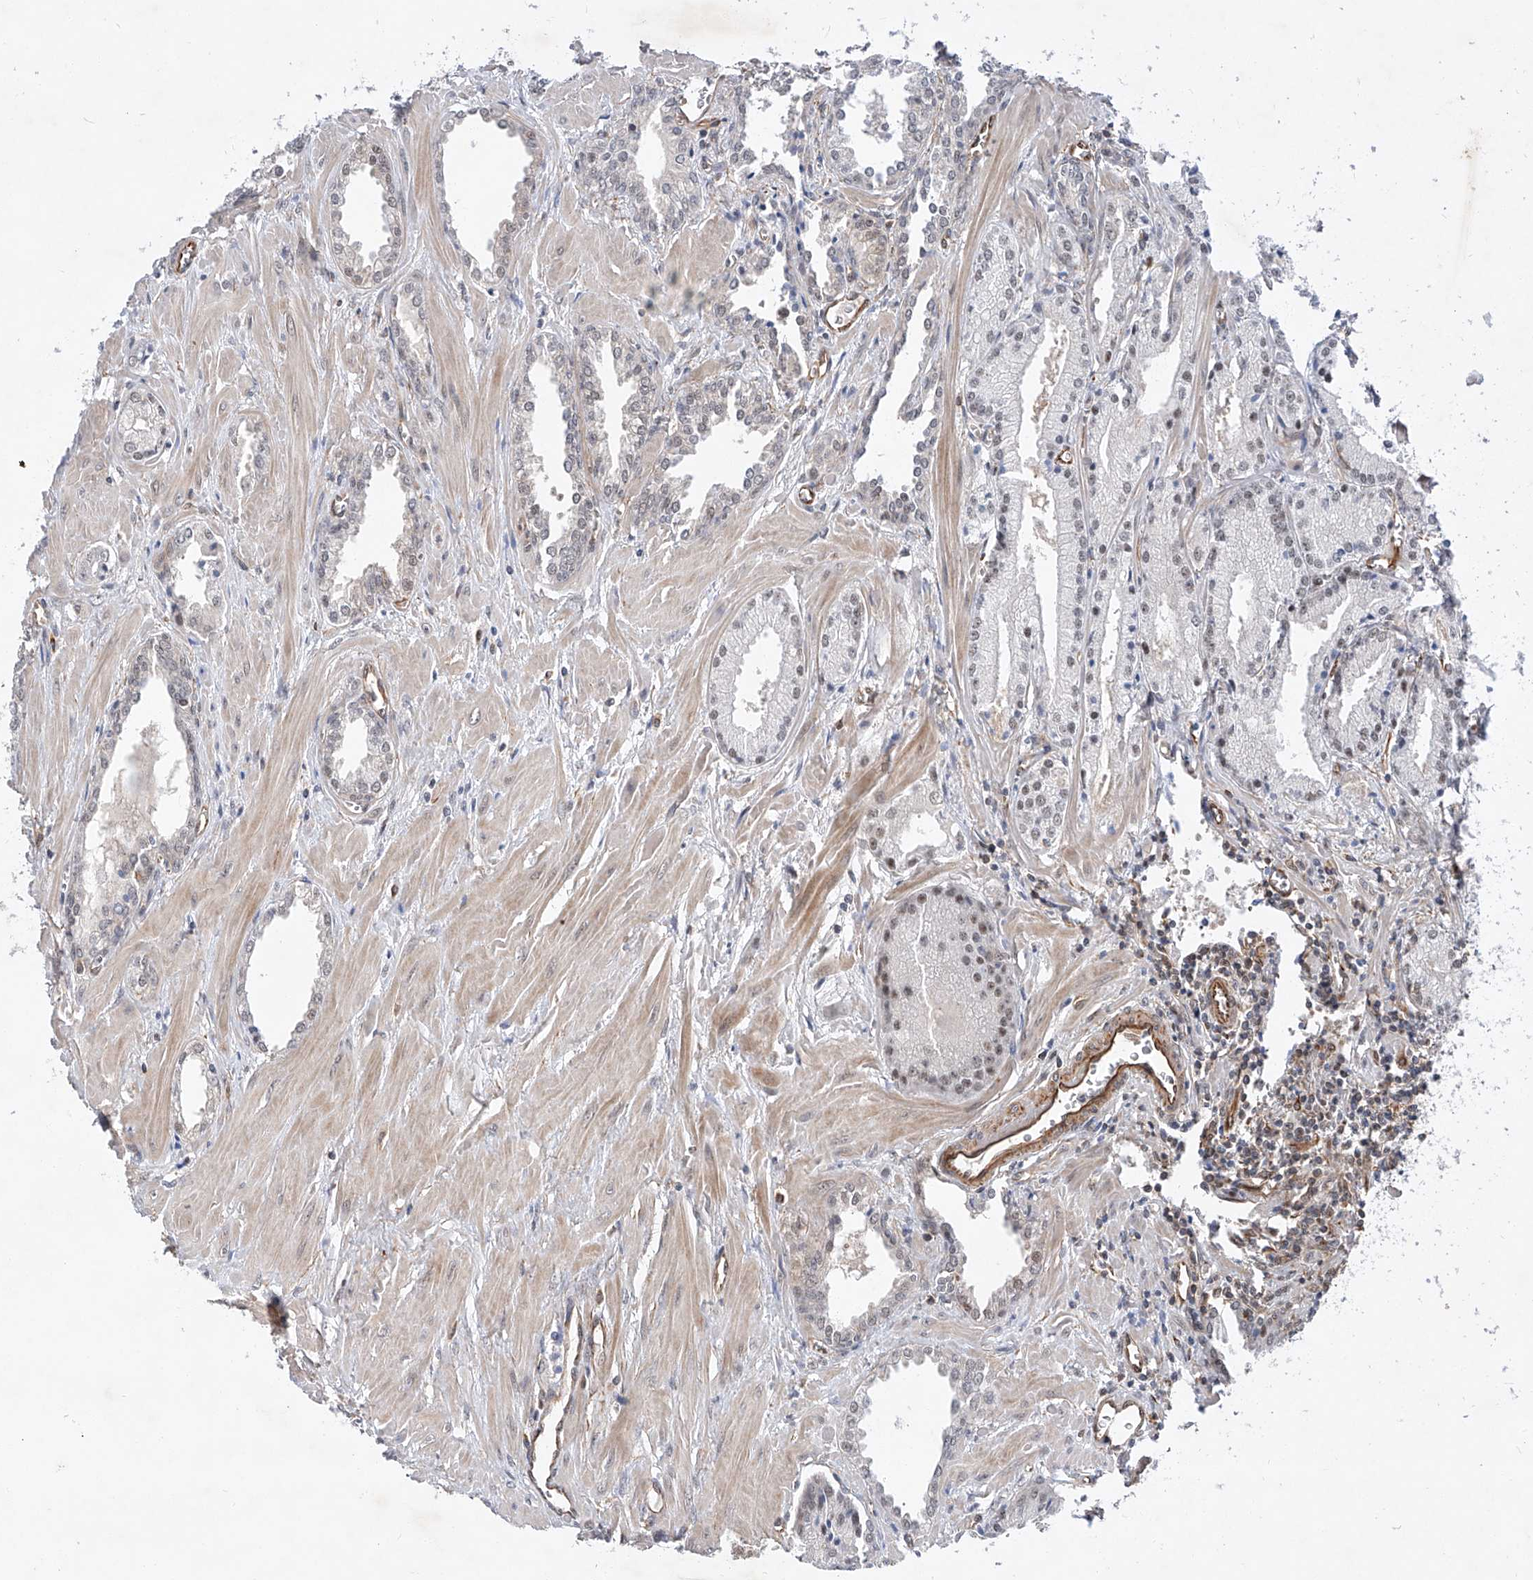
{"staining": {"intensity": "moderate", "quantity": "25%-75%", "location": "nuclear"}, "tissue": "prostate cancer", "cell_type": "Tumor cells", "image_type": "cancer", "snomed": [{"axis": "morphology", "description": "Adenocarcinoma, Low grade"}, {"axis": "topography", "description": "Prostate"}], "caption": "Immunohistochemical staining of prostate cancer (adenocarcinoma (low-grade)) reveals medium levels of moderate nuclear expression in about 25%-75% of tumor cells.", "gene": "AMD1", "patient": {"sex": "male", "age": 67}}